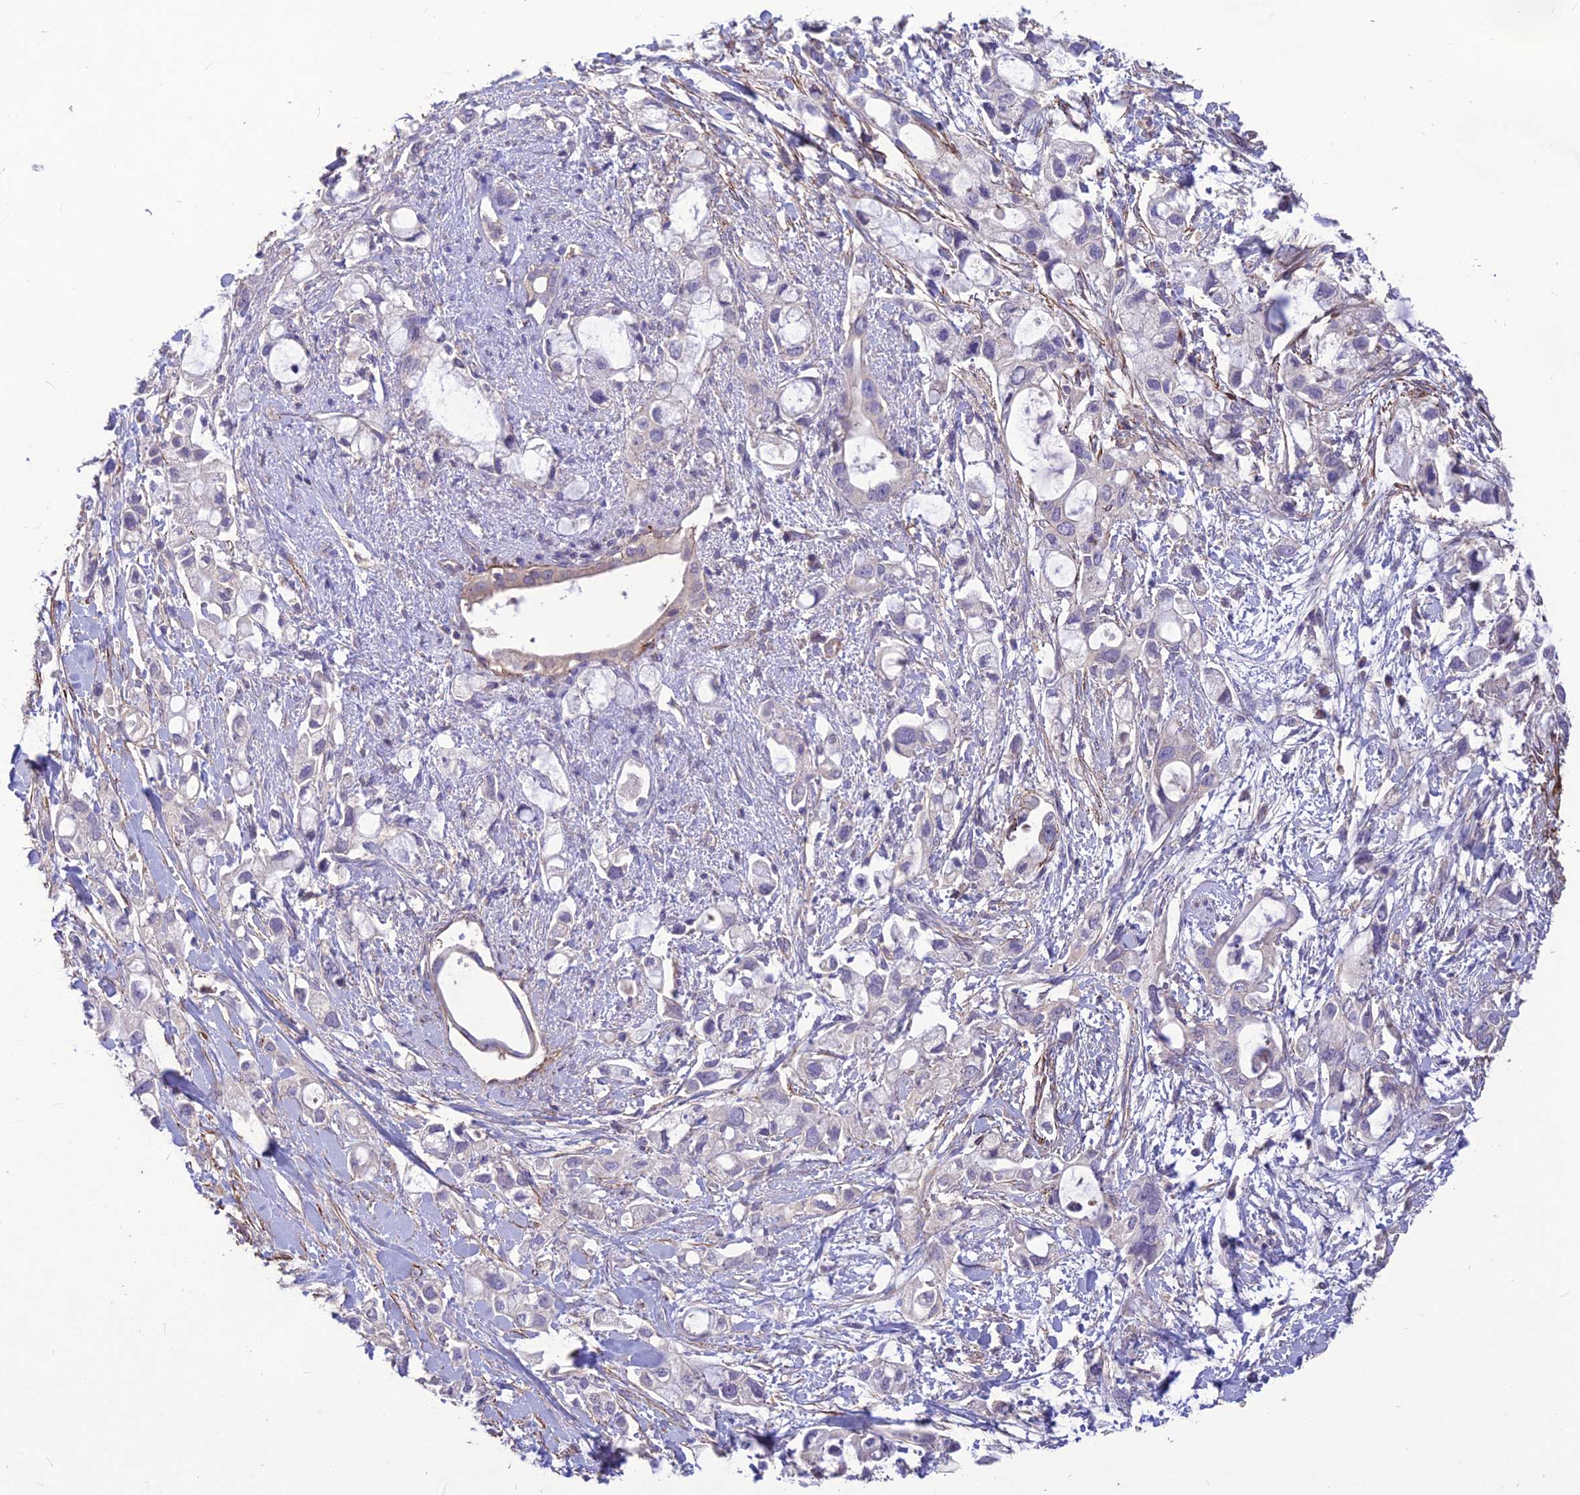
{"staining": {"intensity": "negative", "quantity": "none", "location": "none"}, "tissue": "pancreatic cancer", "cell_type": "Tumor cells", "image_type": "cancer", "snomed": [{"axis": "morphology", "description": "Adenocarcinoma, NOS"}, {"axis": "topography", "description": "Pancreas"}], "caption": "There is no significant expression in tumor cells of pancreatic cancer. The staining was performed using DAB (3,3'-diaminobenzidine) to visualize the protein expression in brown, while the nuclei were stained in blue with hematoxylin (Magnification: 20x).", "gene": "CLUH", "patient": {"sex": "female", "age": 56}}